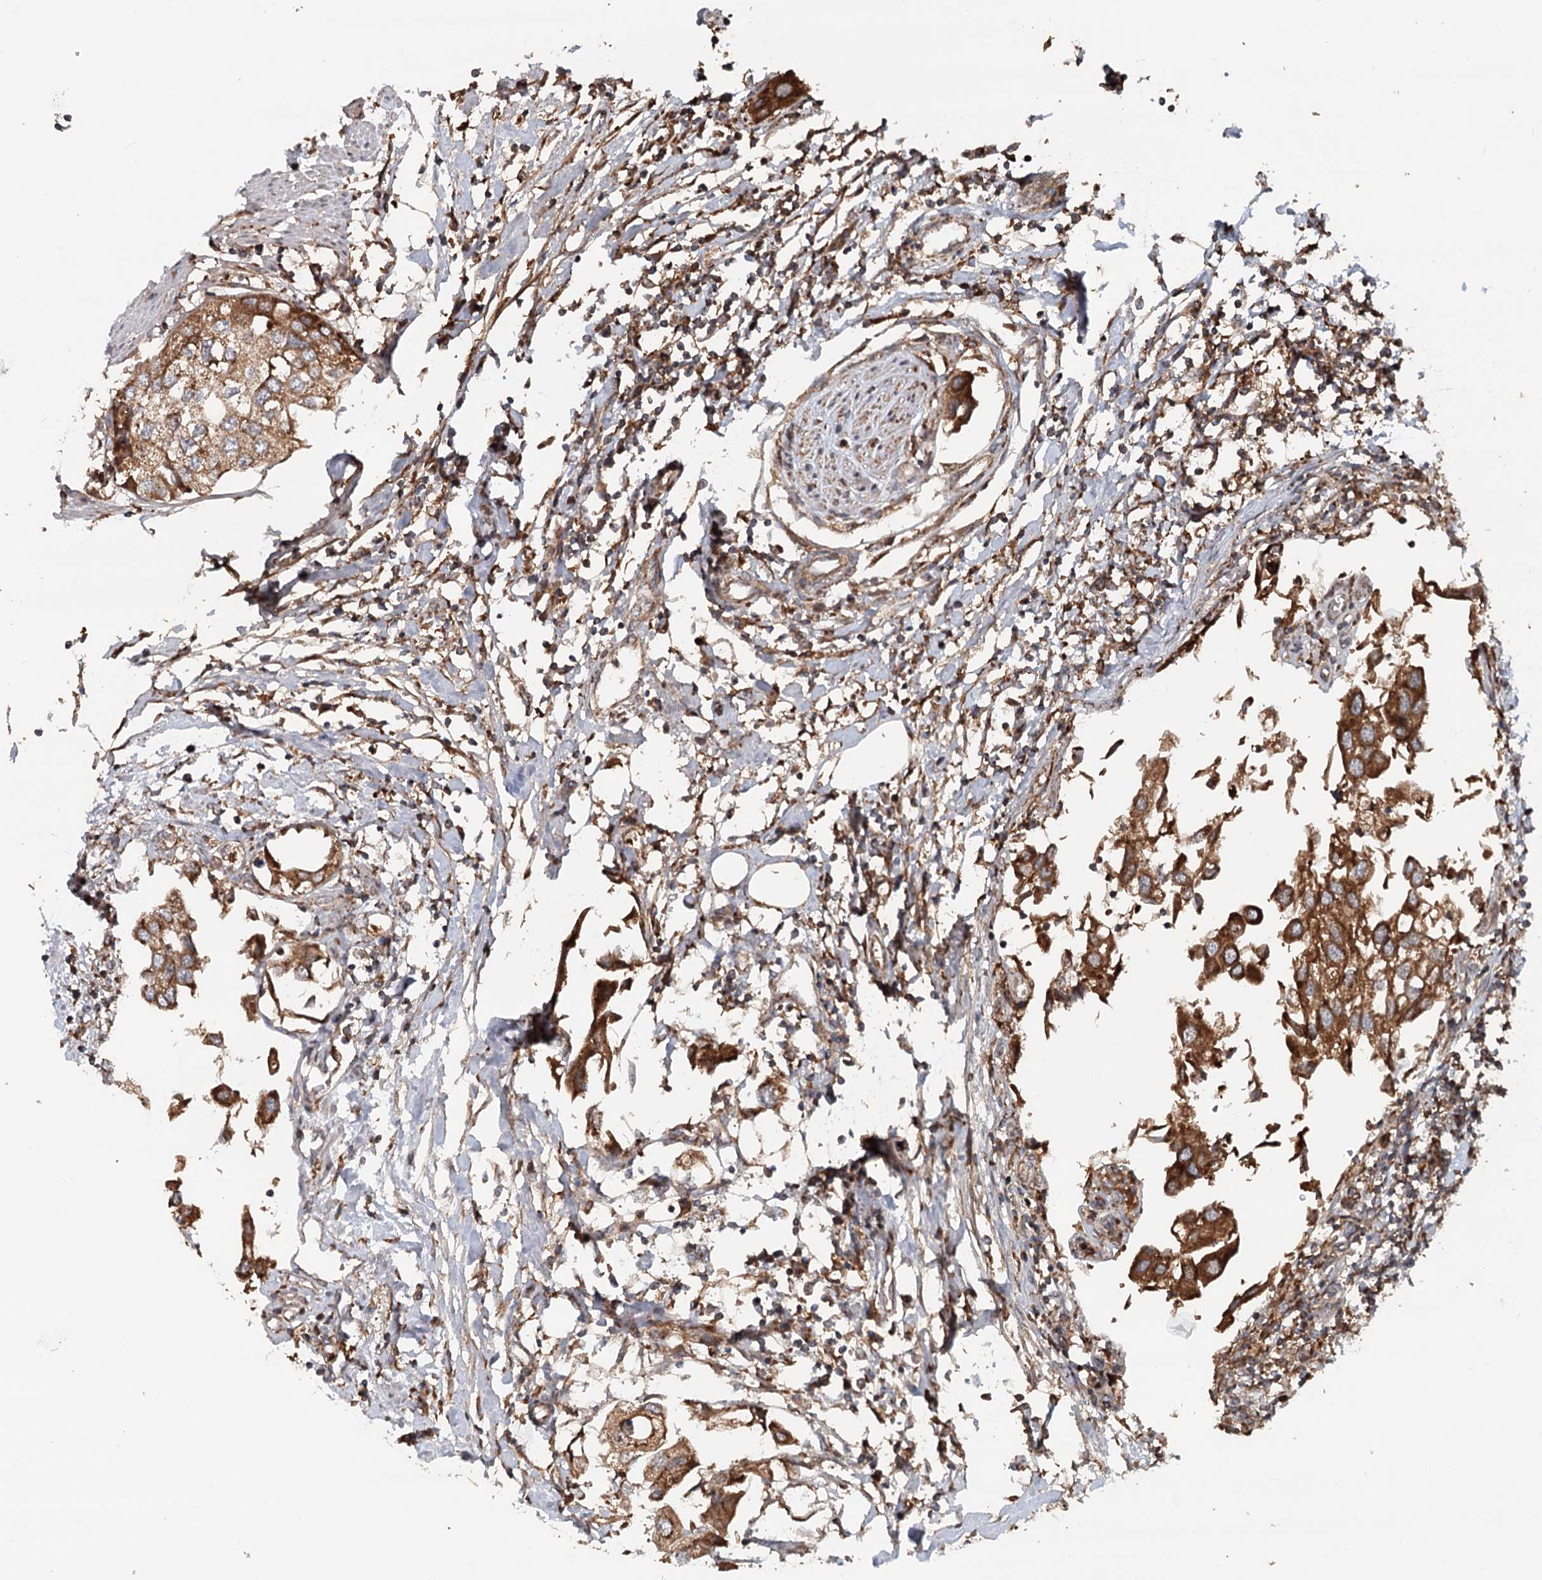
{"staining": {"intensity": "strong", "quantity": ">75%", "location": "cytoplasmic/membranous"}, "tissue": "urothelial cancer", "cell_type": "Tumor cells", "image_type": "cancer", "snomed": [{"axis": "morphology", "description": "Urothelial carcinoma, High grade"}, {"axis": "topography", "description": "Urinary bladder"}], "caption": "This is an image of IHC staining of urothelial carcinoma (high-grade), which shows strong staining in the cytoplasmic/membranous of tumor cells.", "gene": "RNF111", "patient": {"sex": "male", "age": 64}}